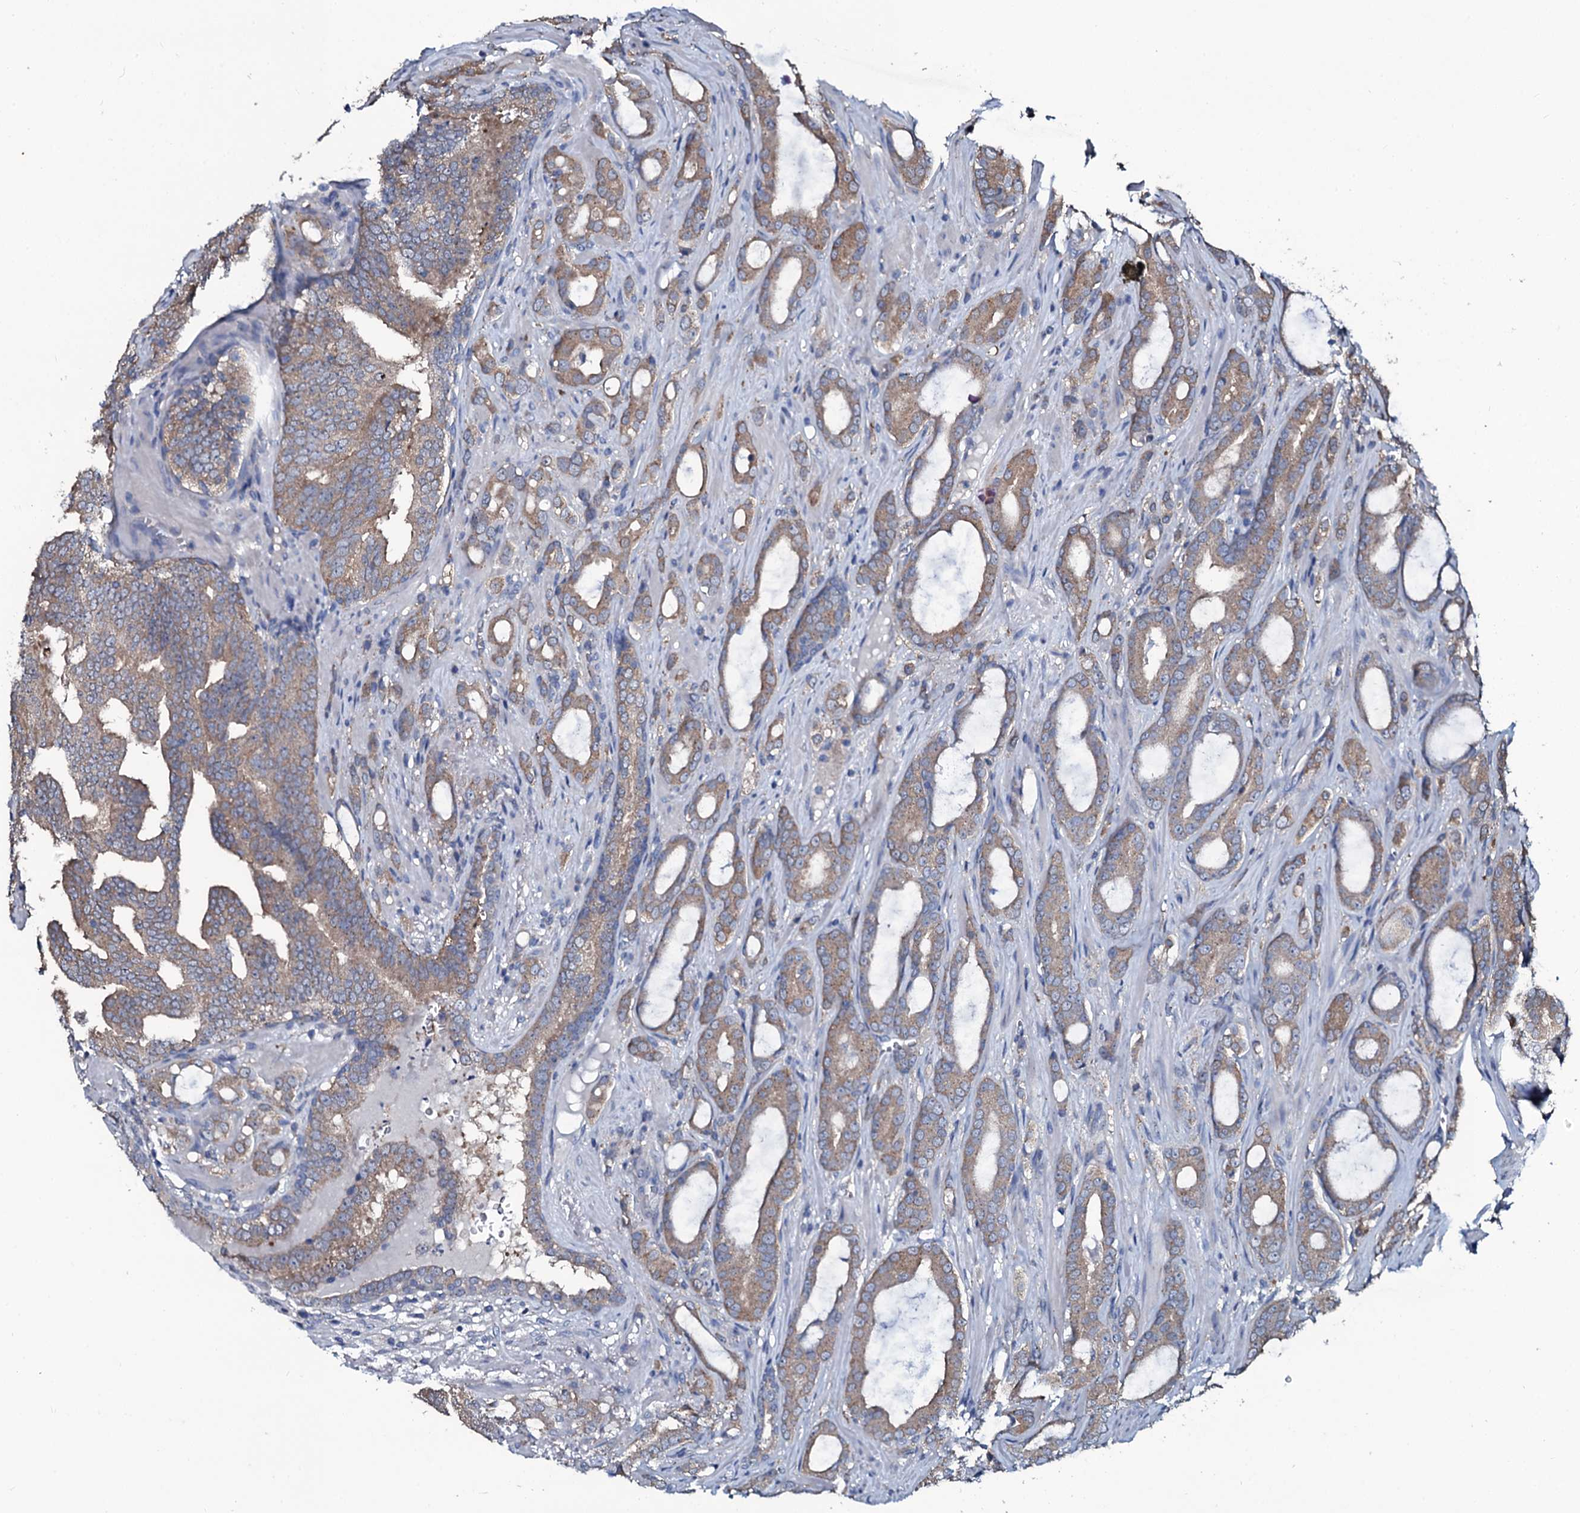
{"staining": {"intensity": "moderate", "quantity": ">75%", "location": "cytoplasmic/membranous"}, "tissue": "prostate cancer", "cell_type": "Tumor cells", "image_type": "cancer", "snomed": [{"axis": "morphology", "description": "Adenocarcinoma, High grade"}, {"axis": "topography", "description": "Prostate"}], "caption": "Immunohistochemical staining of human adenocarcinoma (high-grade) (prostate) shows medium levels of moderate cytoplasmic/membranous protein positivity in about >75% of tumor cells.", "gene": "USPL1", "patient": {"sex": "male", "age": 72}}